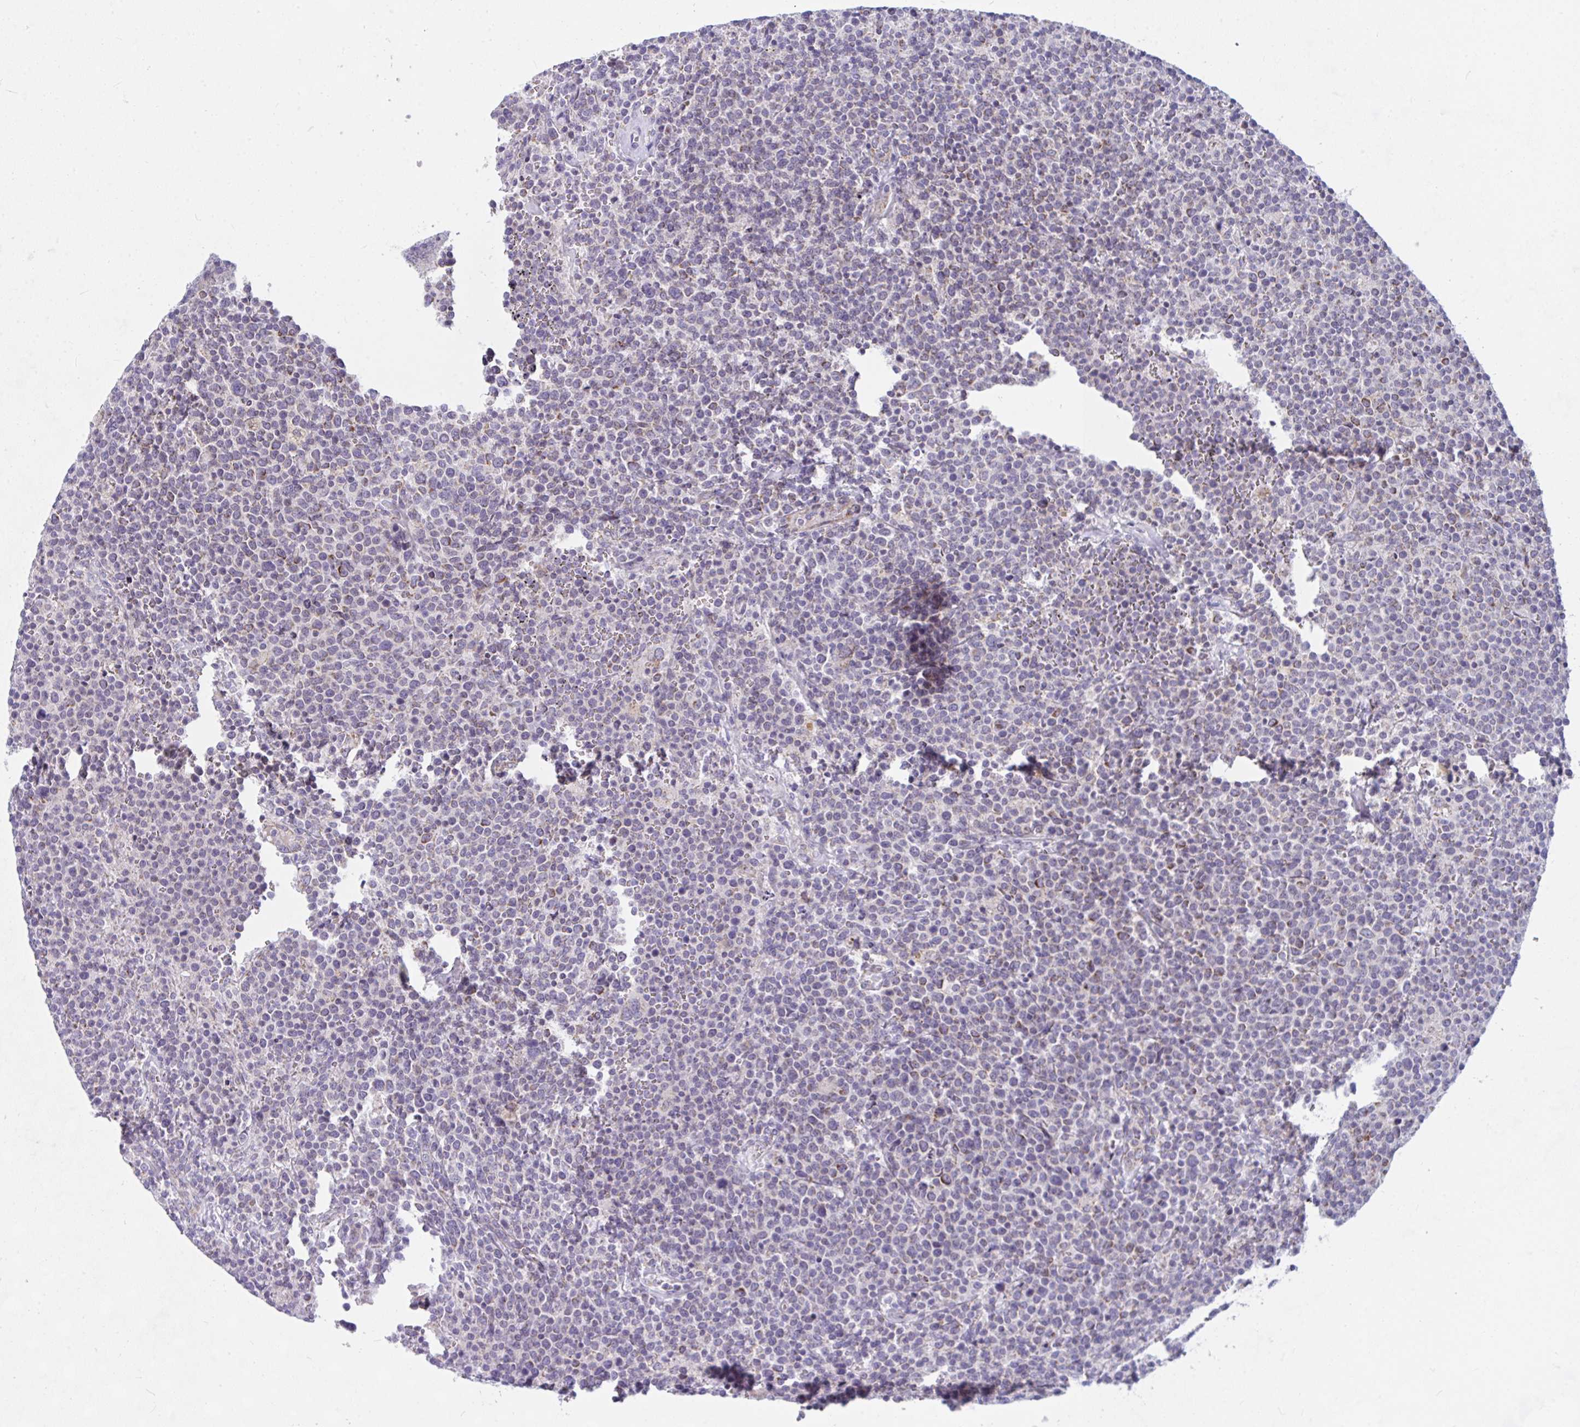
{"staining": {"intensity": "weak", "quantity": "25%-75%", "location": "cytoplasmic/membranous"}, "tissue": "lymphoma", "cell_type": "Tumor cells", "image_type": "cancer", "snomed": [{"axis": "morphology", "description": "Malignant lymphoma, non-Hodgkin's type, High grade"}, {"axis": "topography", "description": "Lymph node"}], "caption": "This micrograph demonstrates malignant lymphoma, non-Hodgkin's type (high-grade) stained with IHC to label a protein in brown. The cytoplasmic/membranous of tumor cells show weak positivity for the protein. Nuclei are counter-stained blue.", "gene": "CEP63", "patient": {"sex": "male", "age": 61}}